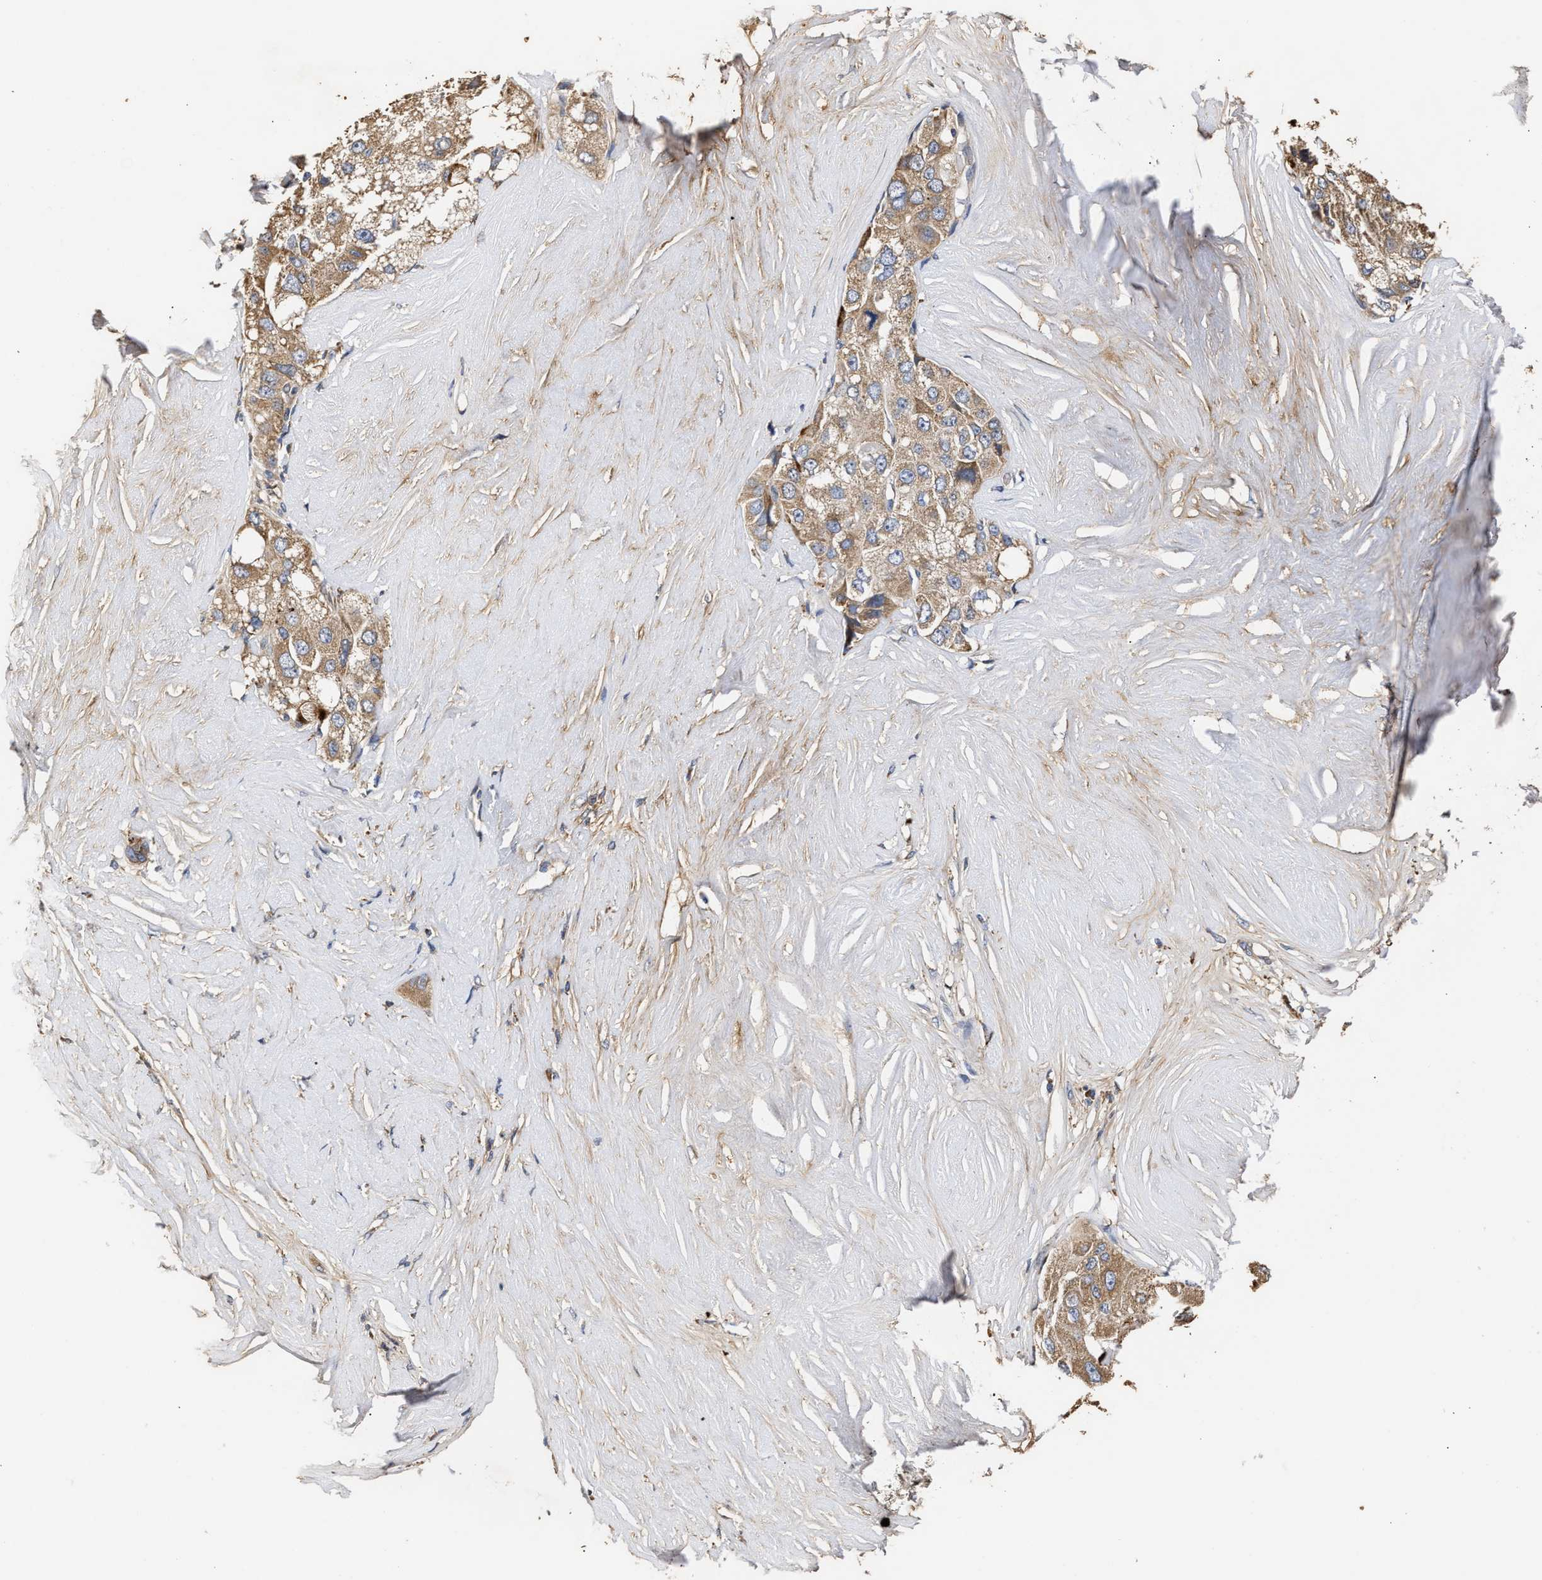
{"staining": {"intensity": "moderate", "quantity": ">75%", "location": "cytoplasmic/membranous"}, "tissue": "liver cancer", "cell_type": "Tumor cells", "image_type": "cancer", "snomed": [{"axis": "morphology", "description": "Carcinoma, Hepatocellular, NOS"}, {"axis": "topography", "description": "Liver"}], "caption": "A histopathology image of human liver cancer stained for a protein demonstrates moderate cytoplasmic/membranous brown staining in tumor cells.", "gene": "GOSR1", "patient": {"sex": "male", "age": 80}}